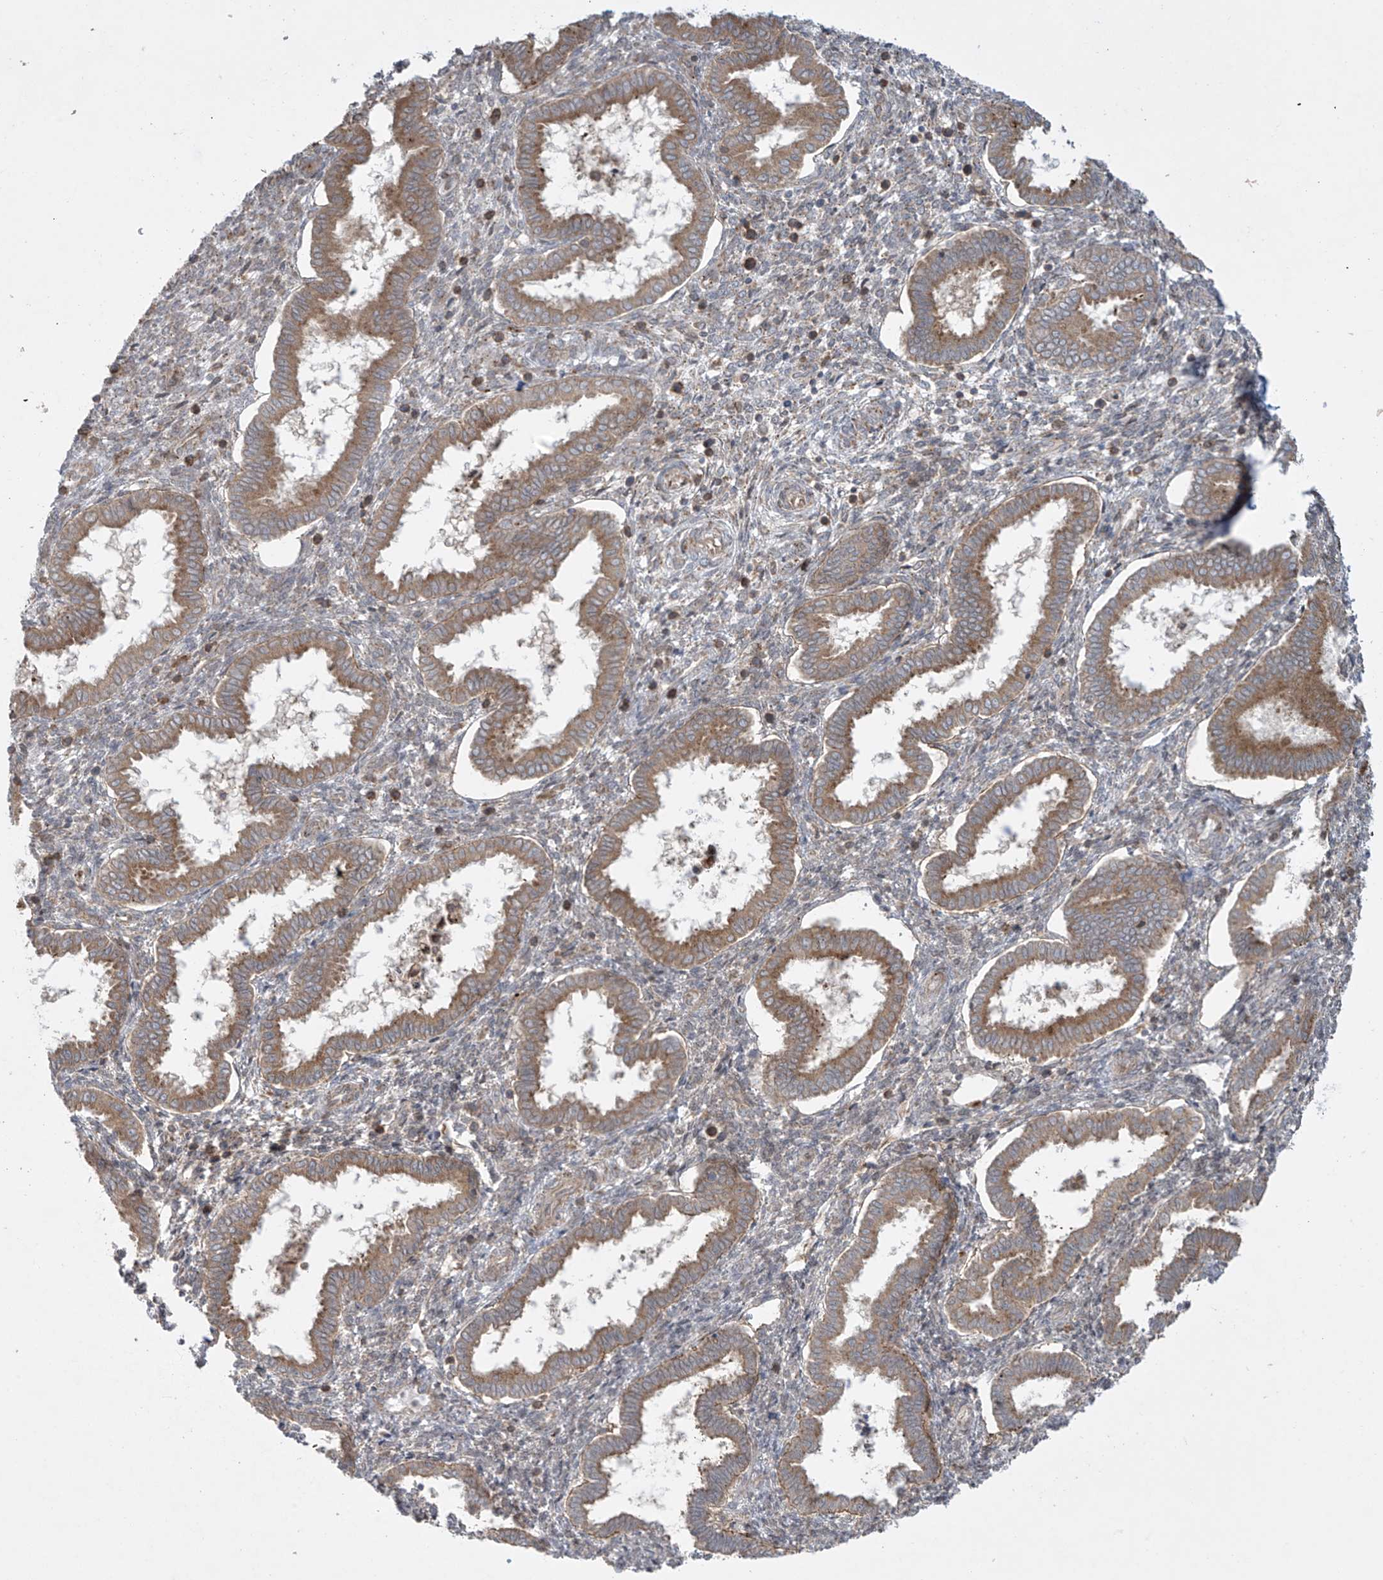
{"staining": {"intensity": "weak", "quantity": "<25%", "location": "cytoplasmic/membranous"}, "tissue": "endometrium", "cell_type": "Cells in endometrial stroma", "image_type": "normal", "snomed": [{"axis": "morphology", "description": "Normal tissue, NOS"}, {"axis": "topography", "description": "Endometrium"}], "caption": "Endometrium stained for a protein using immunohistochemistry shows no expression cells in endometrial stroma.", "gene": "PPAT", "patient": {"sex": "female", "age": 24}}